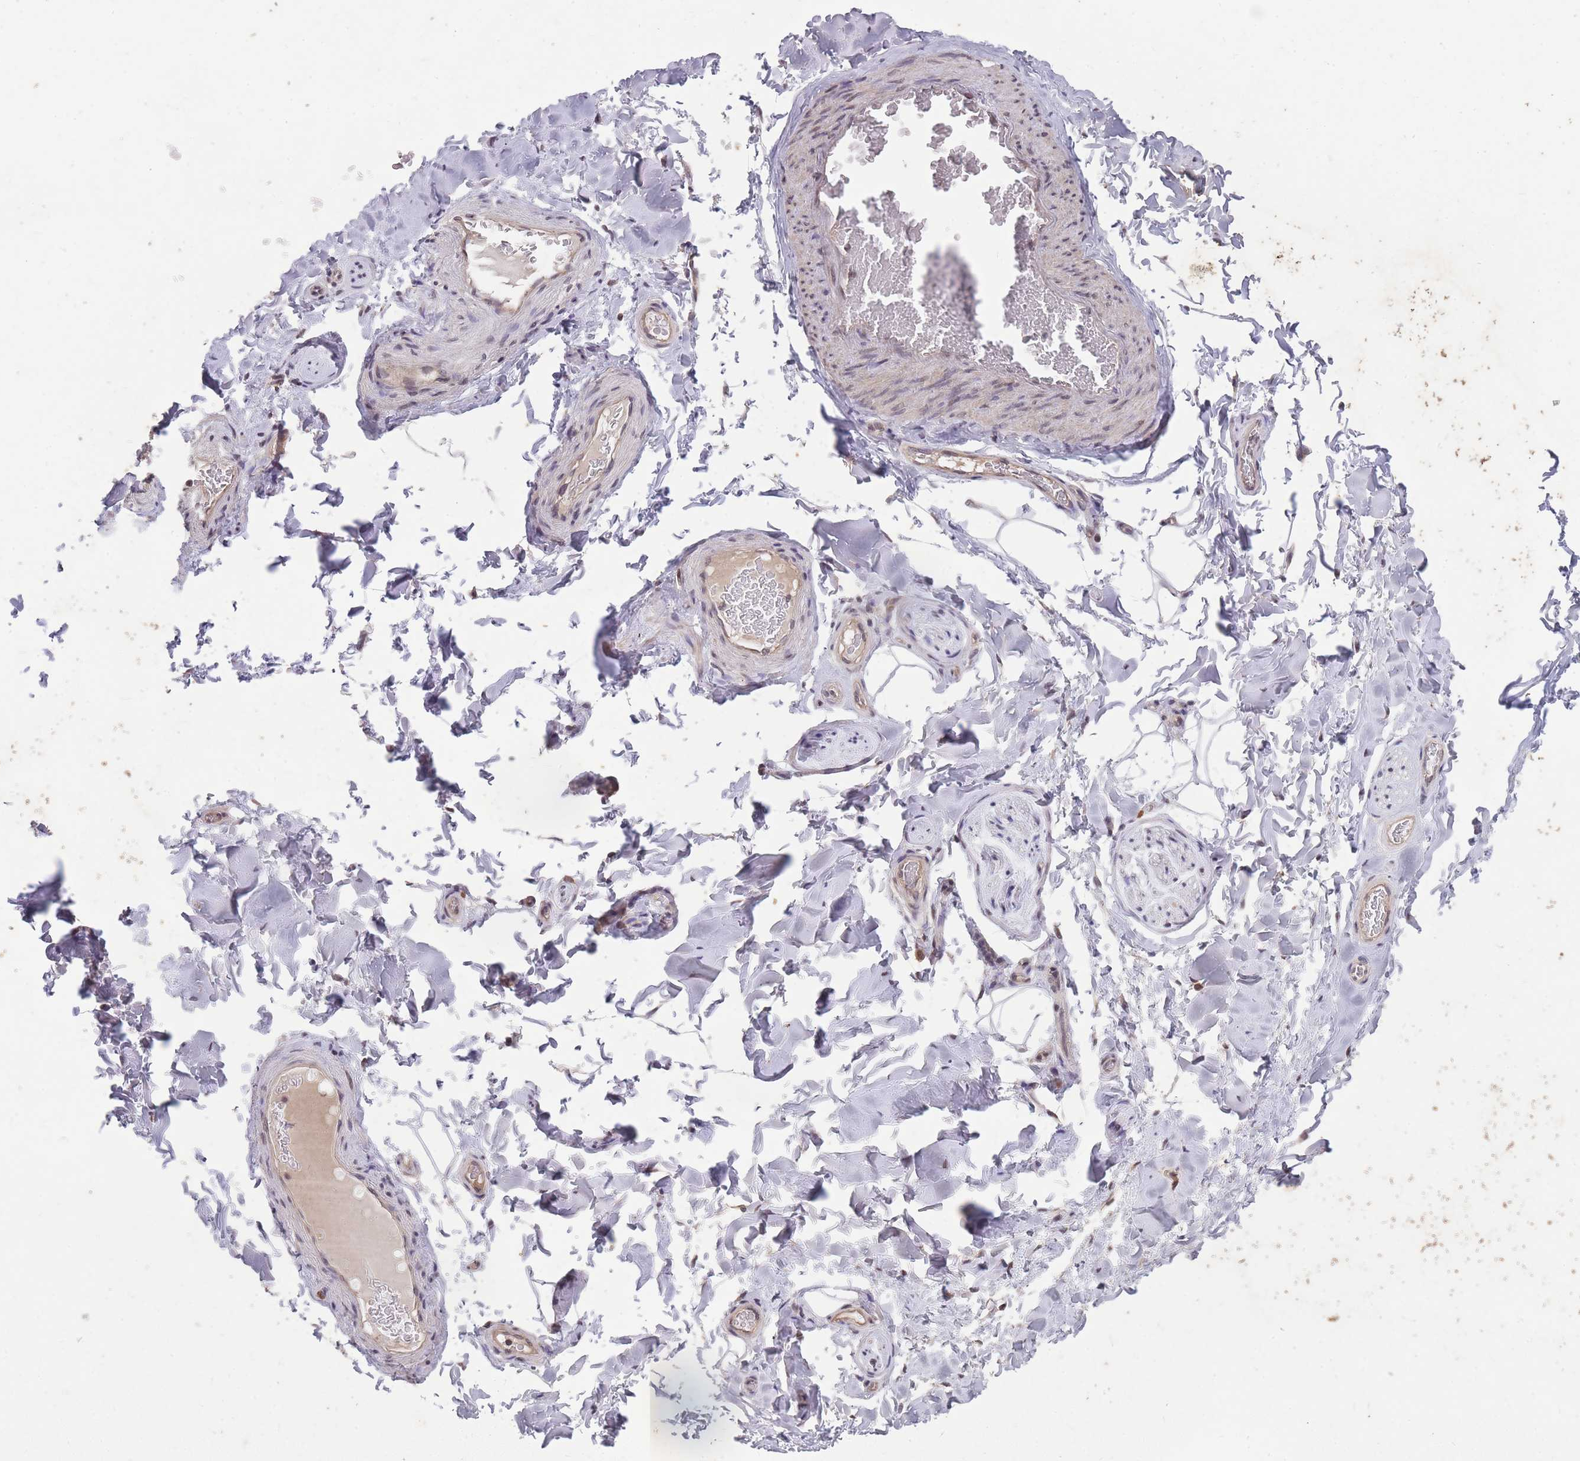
{"staining": {"intensity": "moderate", "quantity": "<25%", "location": "cytoplasmic/membranous"}, "tissue": "adipose tissue", "cell_type": "Adipocytes", "image_type": "normal", "snomed": [{"axis": "morphology", "description": "Normal tissue, NOS"}, {"axis": "topography", "description": "Soft tissue"}, {"axis": "topography", "description": "Adipose tissue"}, {"axis": "topography", "description": "Vascular tissue"}, {"axis": "topography", "description": "Peripheral nerve tissue"}], "caption": "This micrograph demonstrates unremarkable adipose tissue stained with immunohistochemistry to label a protein in brown. The cytoplasmic/membranous of adipocytes show moderate positivity for the protein. Nuclei are counter-stained blue.", "gene": "GGT5", "patient": {"sex": "male", "age": 46}}